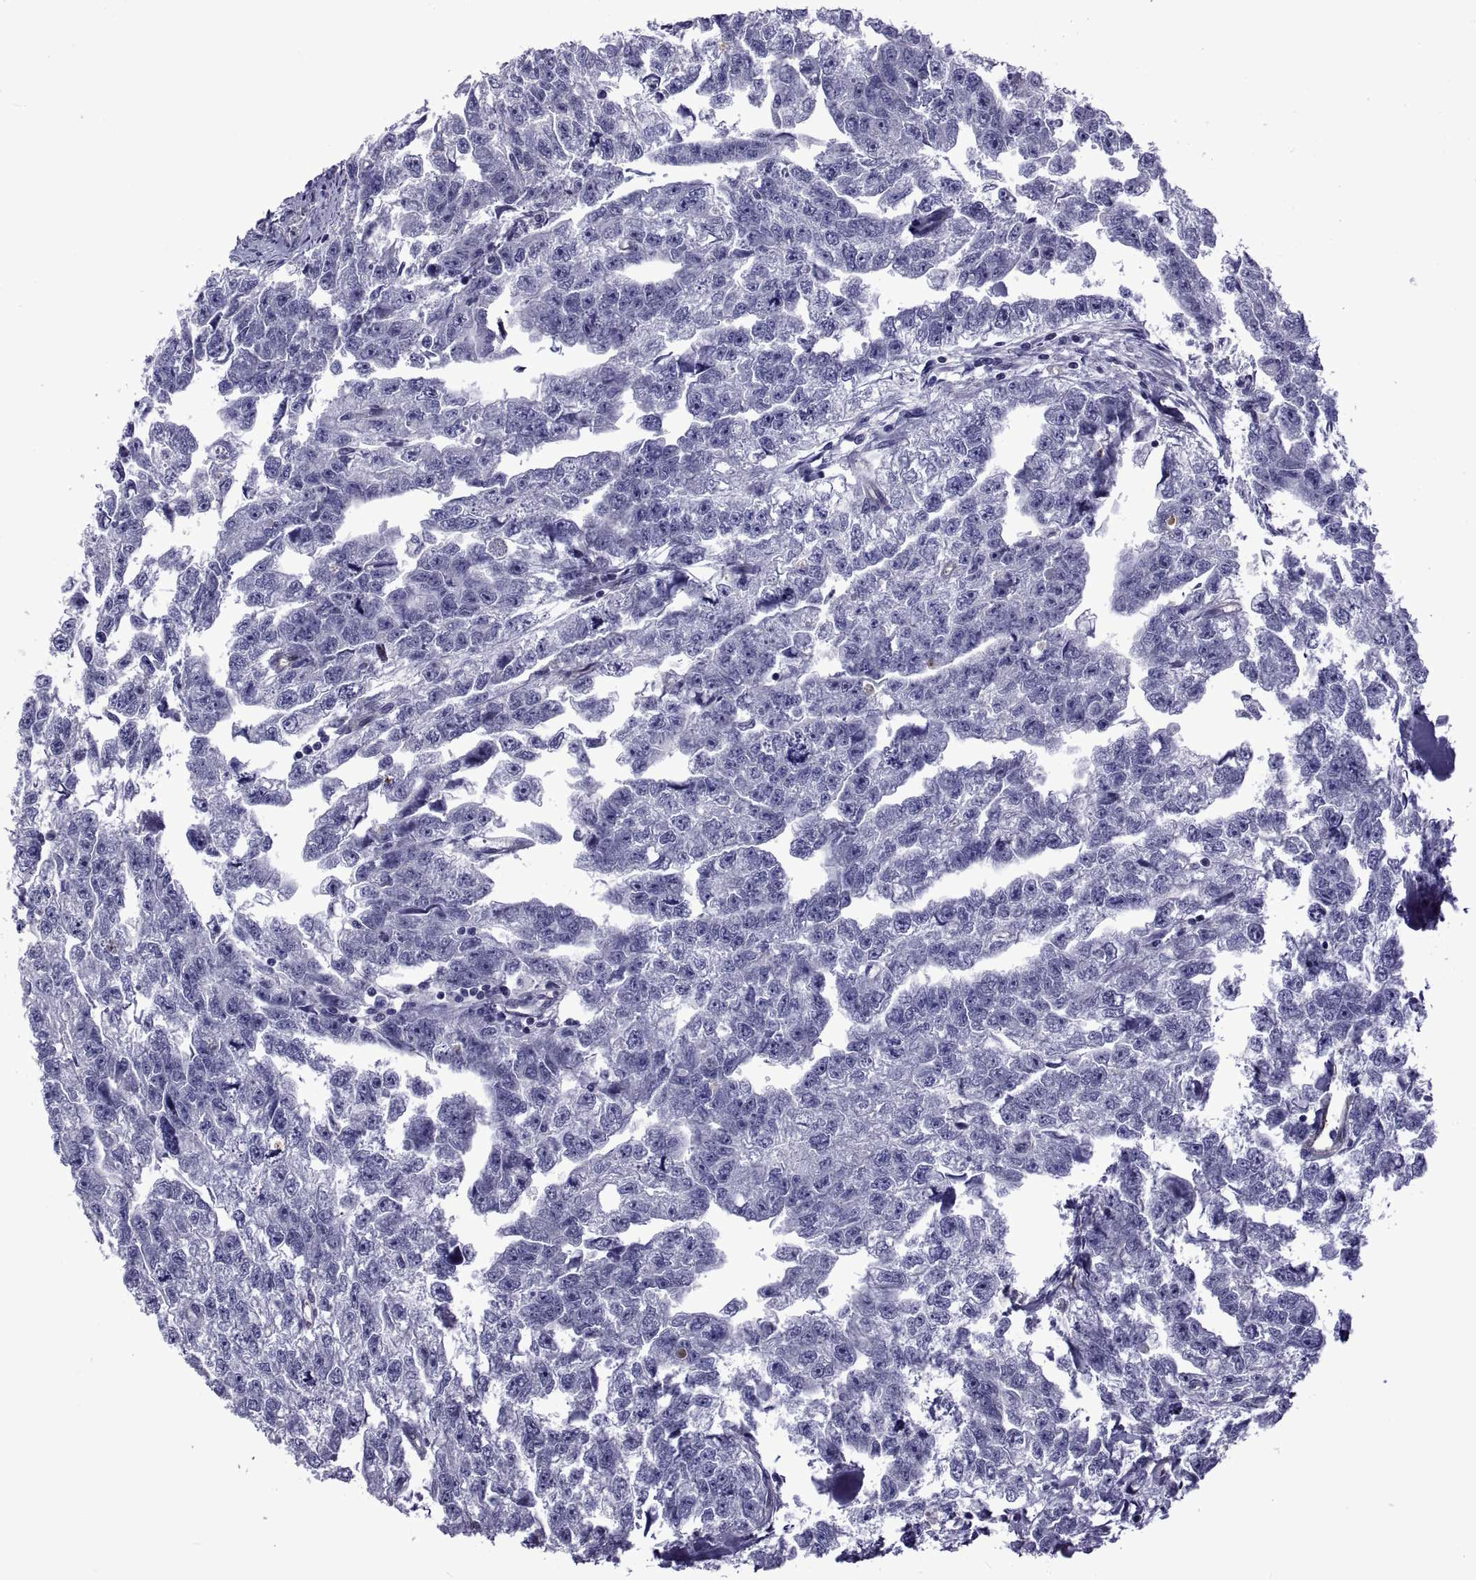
{"staining": {"intensity": "negative", "quantity": "none", "location": "none"}, "tissue": "testis cancer", "cell_type": "Tumor cells", "image_type": "cancer", "snomed": [{"axis": "morphology", "description": "Carcinoma, Embryonal, NOS"}, {"axis": "morphology", "description": "Teratoma, malignant, NOS"}, {"axis": "topography", "description": "Testis"}], "caption": "An image of human teratoma (malignant) (testis) is negative for staining in tumor cells. Nuclei are stained in blue.", "gene": "LCN9", "patient": {"sex": "male", "age": 44}}